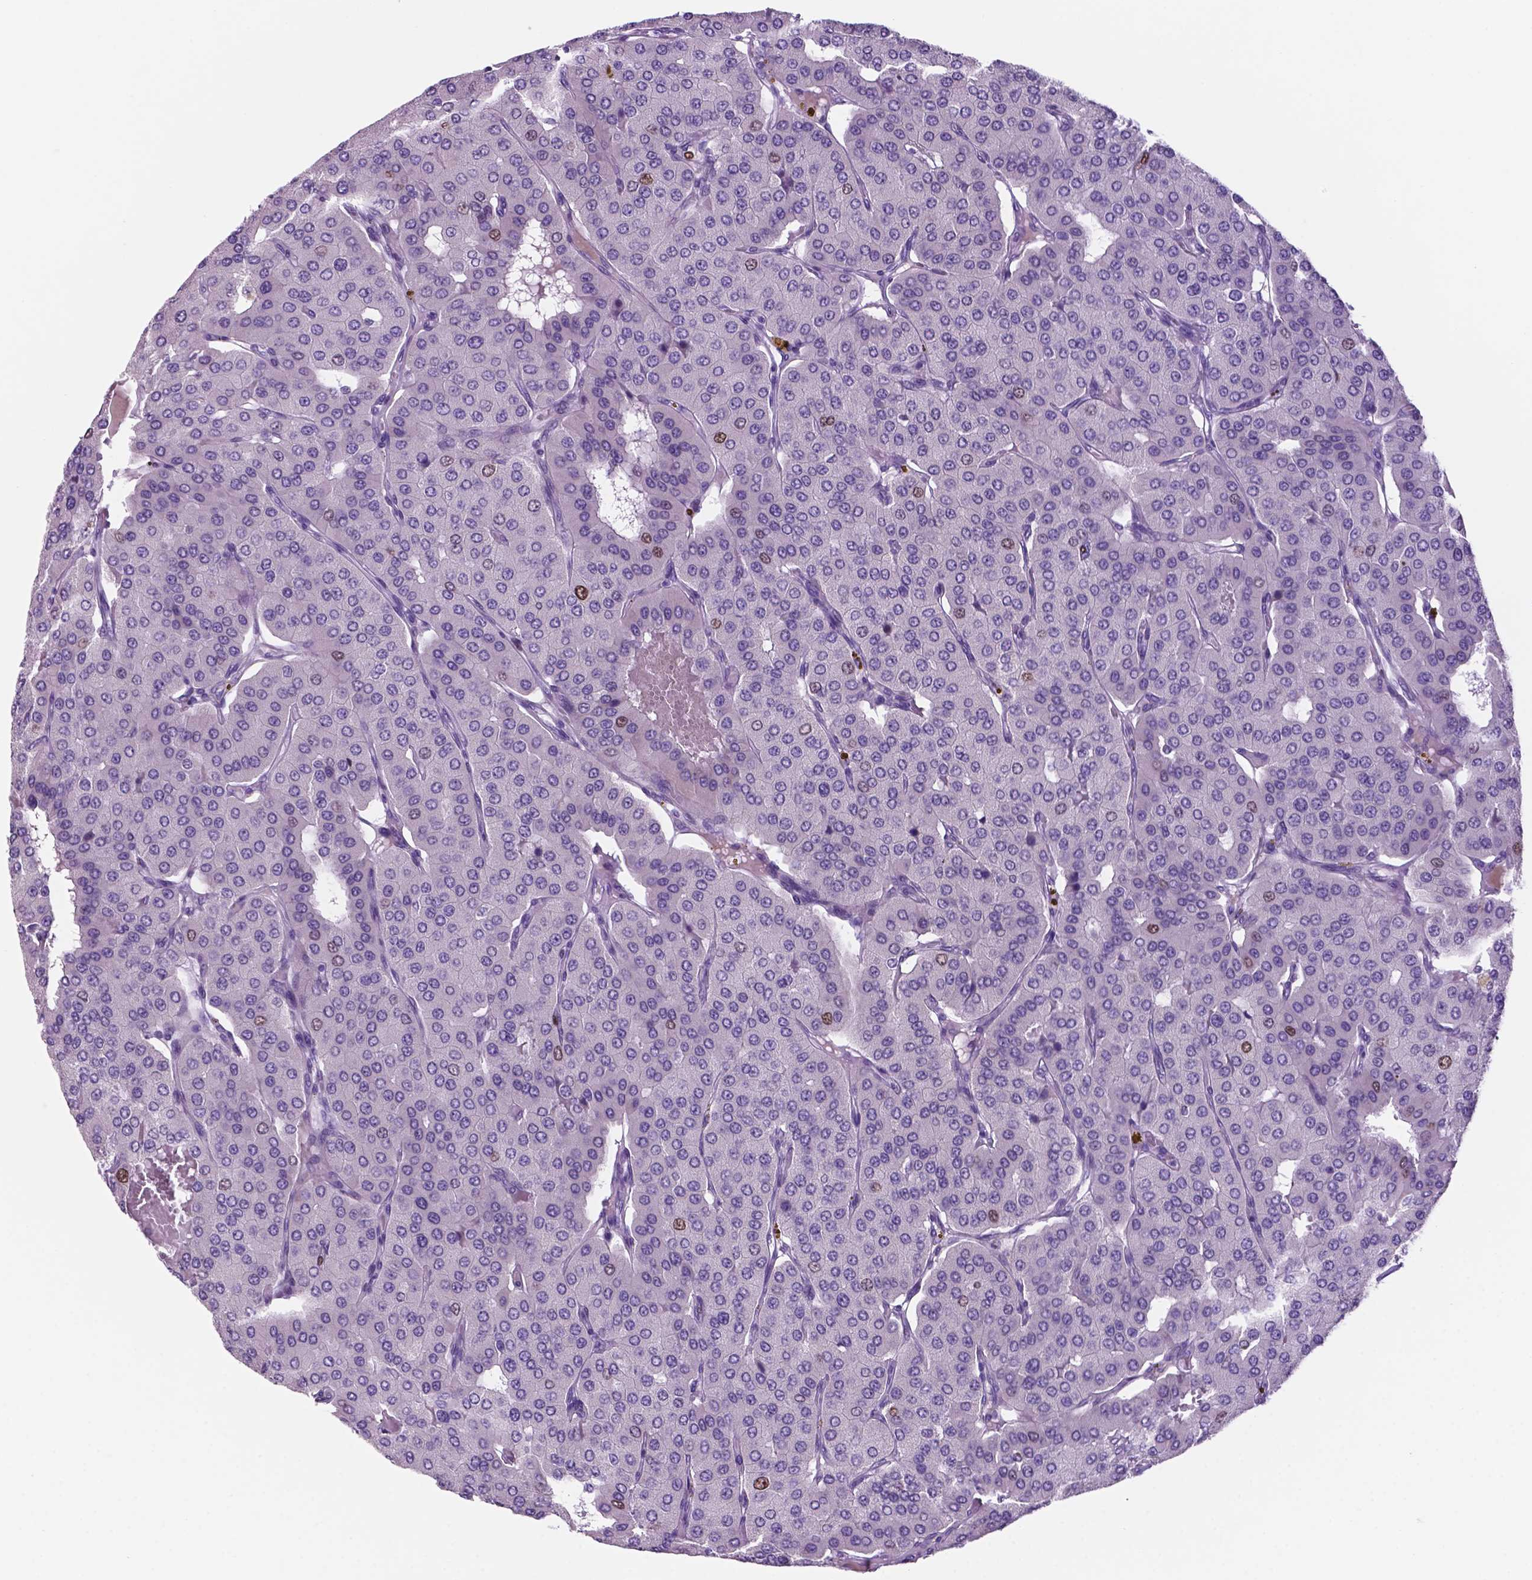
{"staining": {"intensity": "moderate", "quantity": "<25%", "location": "nuclear"}, "tissue": "parathyroid gland", "cell_type": "Glandular cells", "image_type": "normal", "snomed": [{"axis": "morphology", "description": "Normal tissue, NOS"}, {"axis": "morphology", "description": "Adenoma, NOS"}, {"axis": "topography", "description": "Parathyroid gland"}], "caption": "A histopathology image showing moderate nuclear expression in approximately <25% of glandular cells in benign parathyroid gland, as visualized by brown immunohistochemical staining.", "gene": "NCAPH2", "patient": {"sex": "female", "age": 86}}